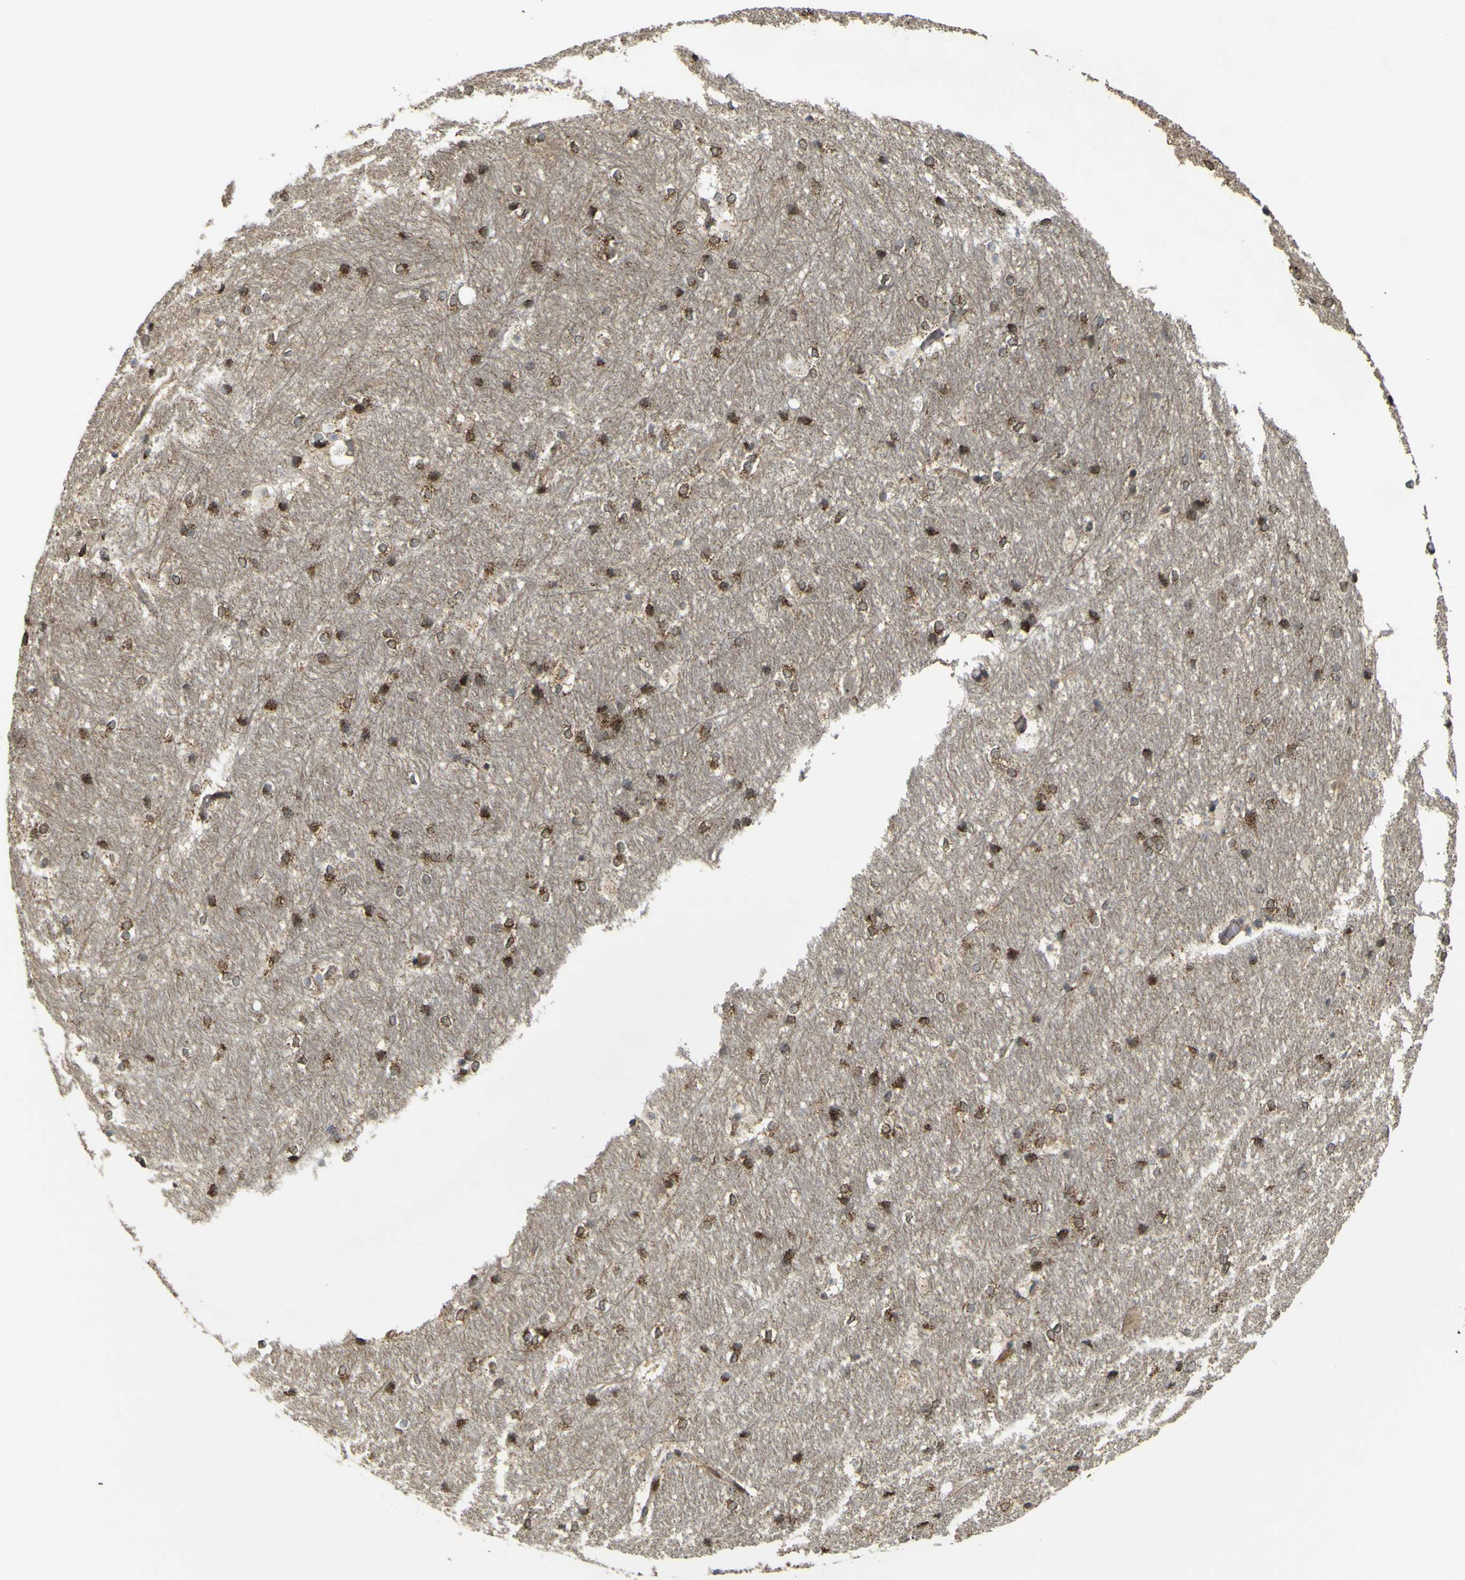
{"staining": {"intensity": "moderate", "quantity": ">75%", "location": "cytoplasmic/membranous"}, "tissue": "hippocampus", "cell_type": "Glial cells", "image_type": "normal", "snomed": [{"axis": "morphology", "description": "Normal tissue, NOS"}, {"axis": "topography", "description": "Hippocampus"}], "caption": "IHC micrograph of unremarkable hippocampus: human hippocampus stained using IHC shows medium levels of moderate protein expression localized specifically in the cytoplasmic/membranous of glial cells, appearing as a cytoplasmic/membranous brown color.", "gene": "ACBD5", "patient": {"sex": "female", "age": 19}}